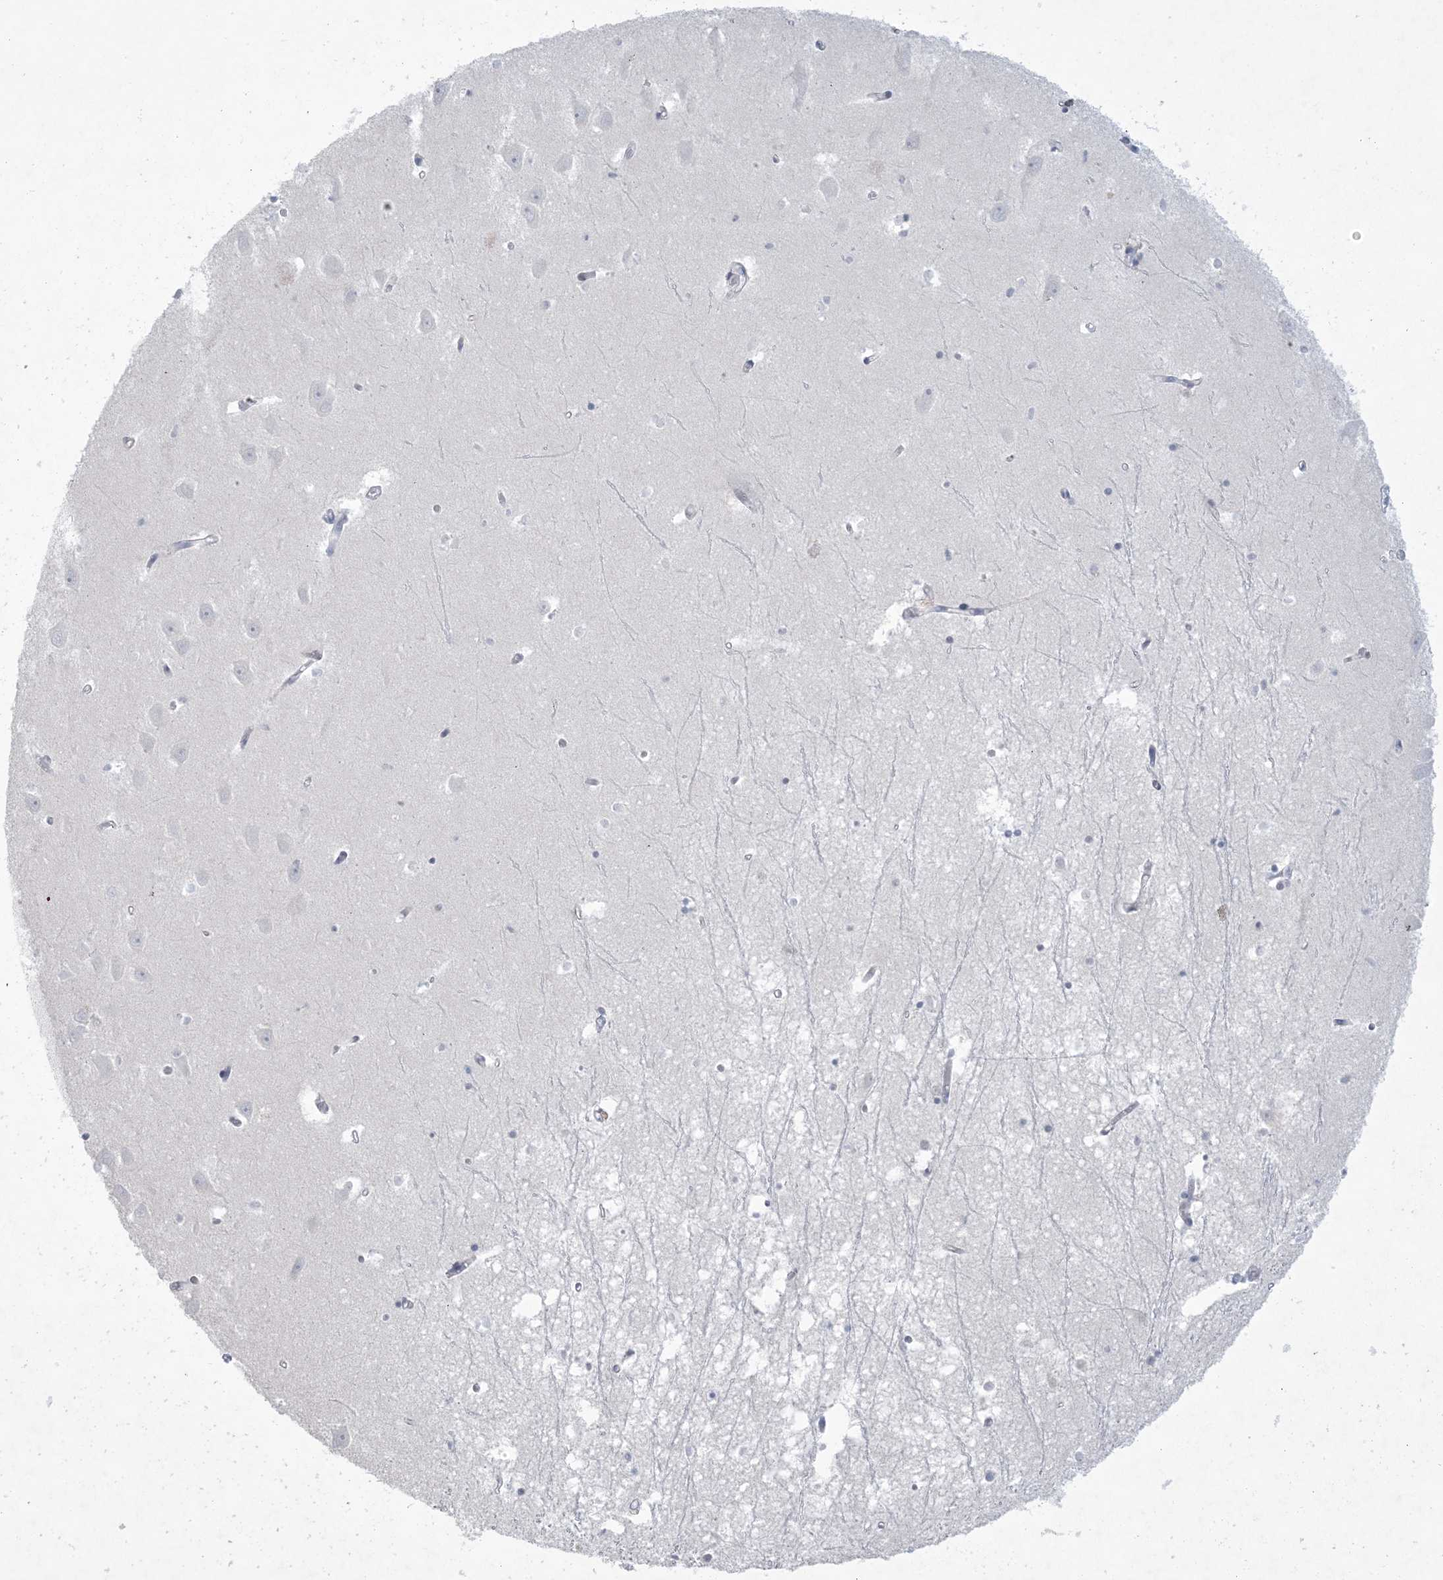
{"staining": {"intensity": "negative", "quantity": "none", "location": "none"}, "tissue": "hippocampus", "cell_type": "Glial cells", "image_type": "normal", "snomed": [{"axis": "morphology", "description": "Normal tissue, NOS"}, {"axis": "topography", "description": "Hippocampus"}], "caption": "Immunohistochemical staining of normal human hippocampus demonstrates no significant staining in glial cells.", "gene": "HOMEZ", "patient": {"sex": "male", "age": 70}}